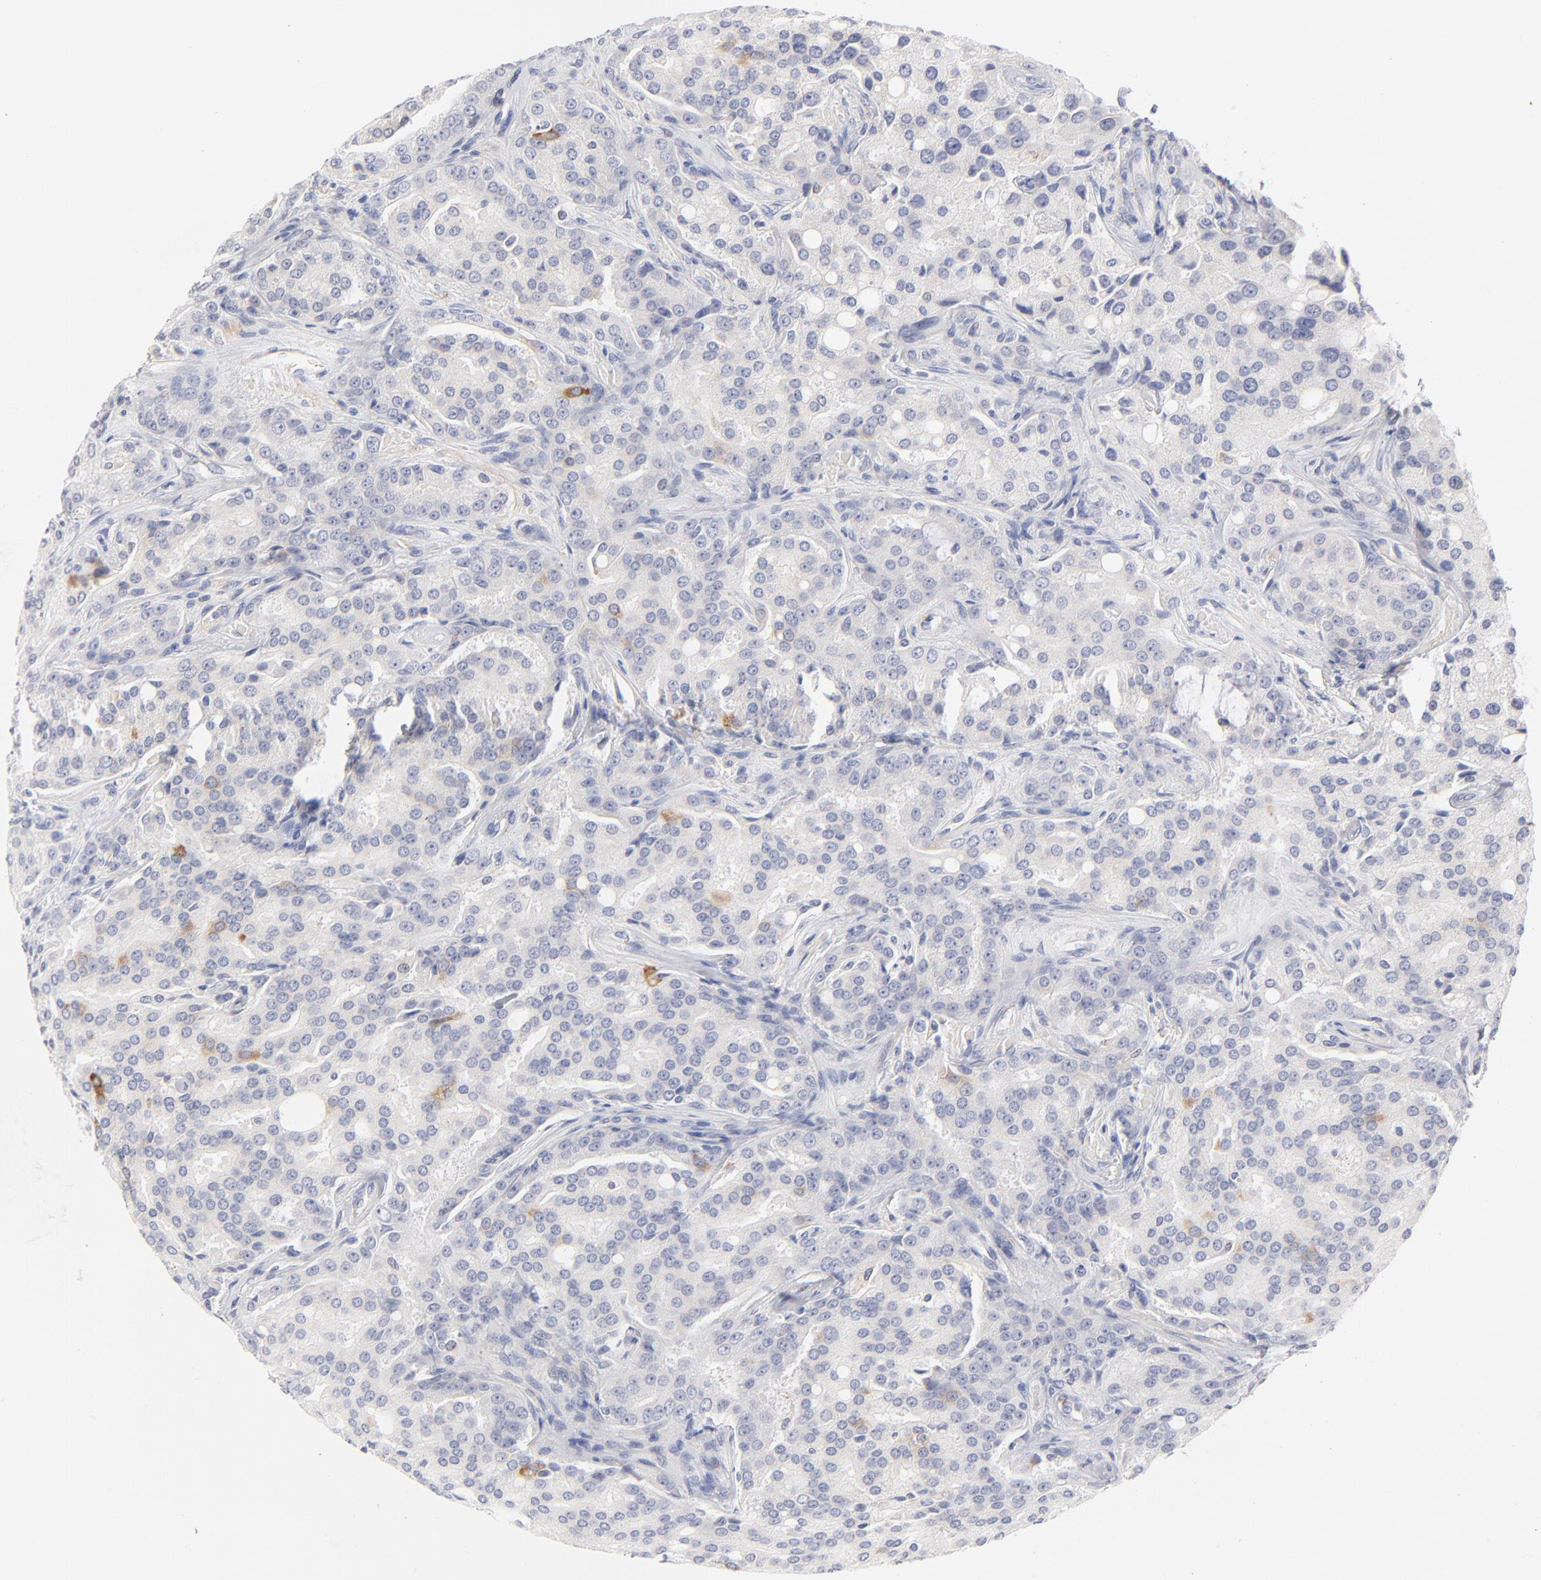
{"staining": {"intensity": "negative", "quantity": "none", "location": "none"}, "tissue": "prostate cancer", "cell_type": "Tumor cells", "image_type": "cancer", "snomed": [{"axis": "morphology", "description": "Adenocarcinoma, High grade"}, {"axis": "topography", "description": "Prostate"}], "caption": "High power microscopy histopathology image of an immunohistochemistry histopathology image of prostate cancer, revealing no significant staining in tumor cells.", "gene": "MID1", "patient": {"sex": "male", "age": 72}}